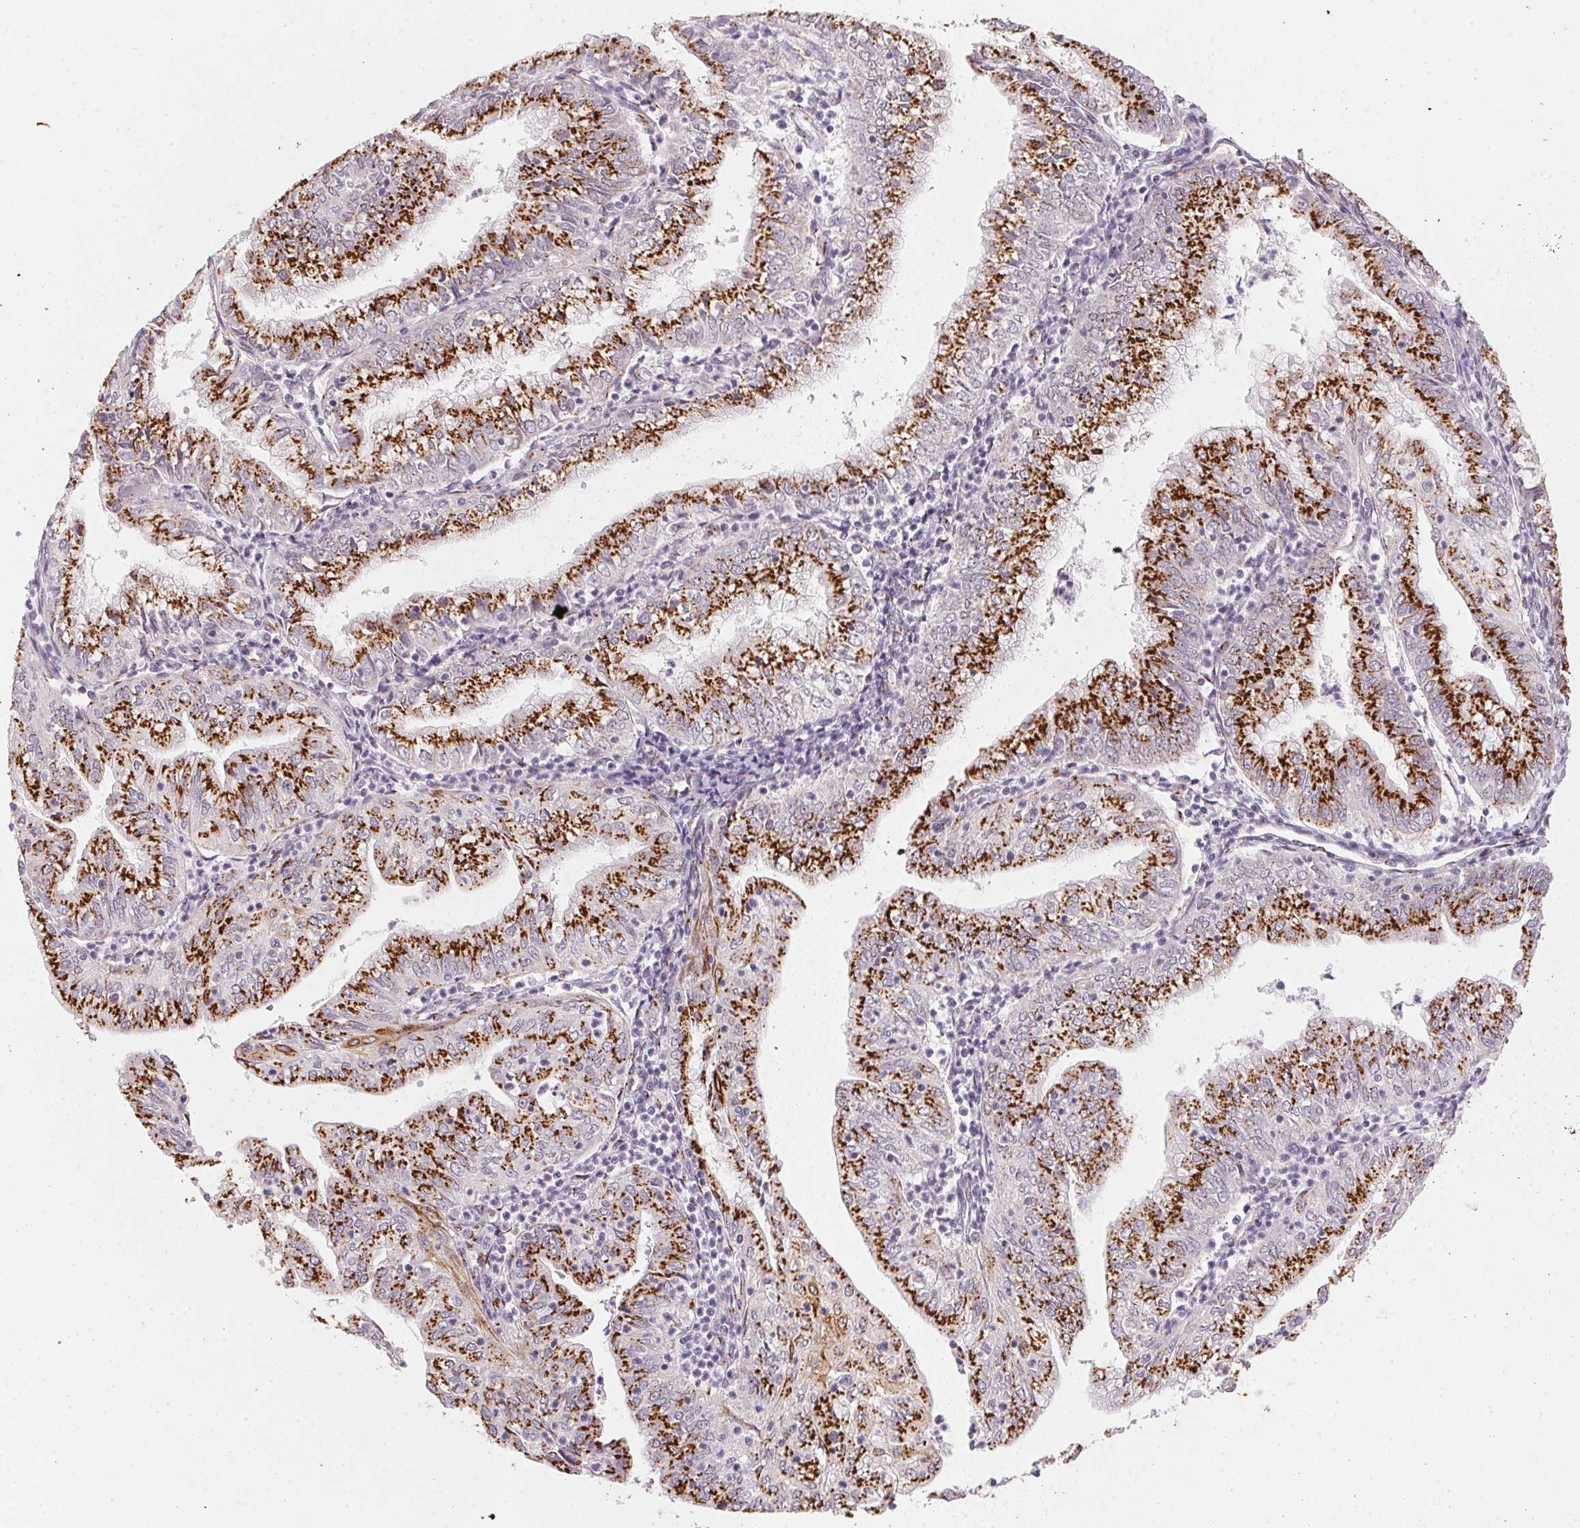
{"staining": {"intensity": "strong", "quantity": ">75%", "location": "cytoplasmic/membranous"}, "tissue": "endometrial cancer", "cell_type": "Tumor cells", "image_type": "cancer", "snomed": [{"axis": "morphology", "description": "Adenocarcinoma, NOS"}, {"axis": "topography", "description": "Endometrium"}], "caption": "Immunohistochemical staining of human endometrial cancer (adenocarcinoma) exhibits high levels of strong cytoplasmic/membranous protein expression in approximately >75% of tumor cells.", "gene": "RAB22A", "patient": {"sex": "female", "age": 55}}